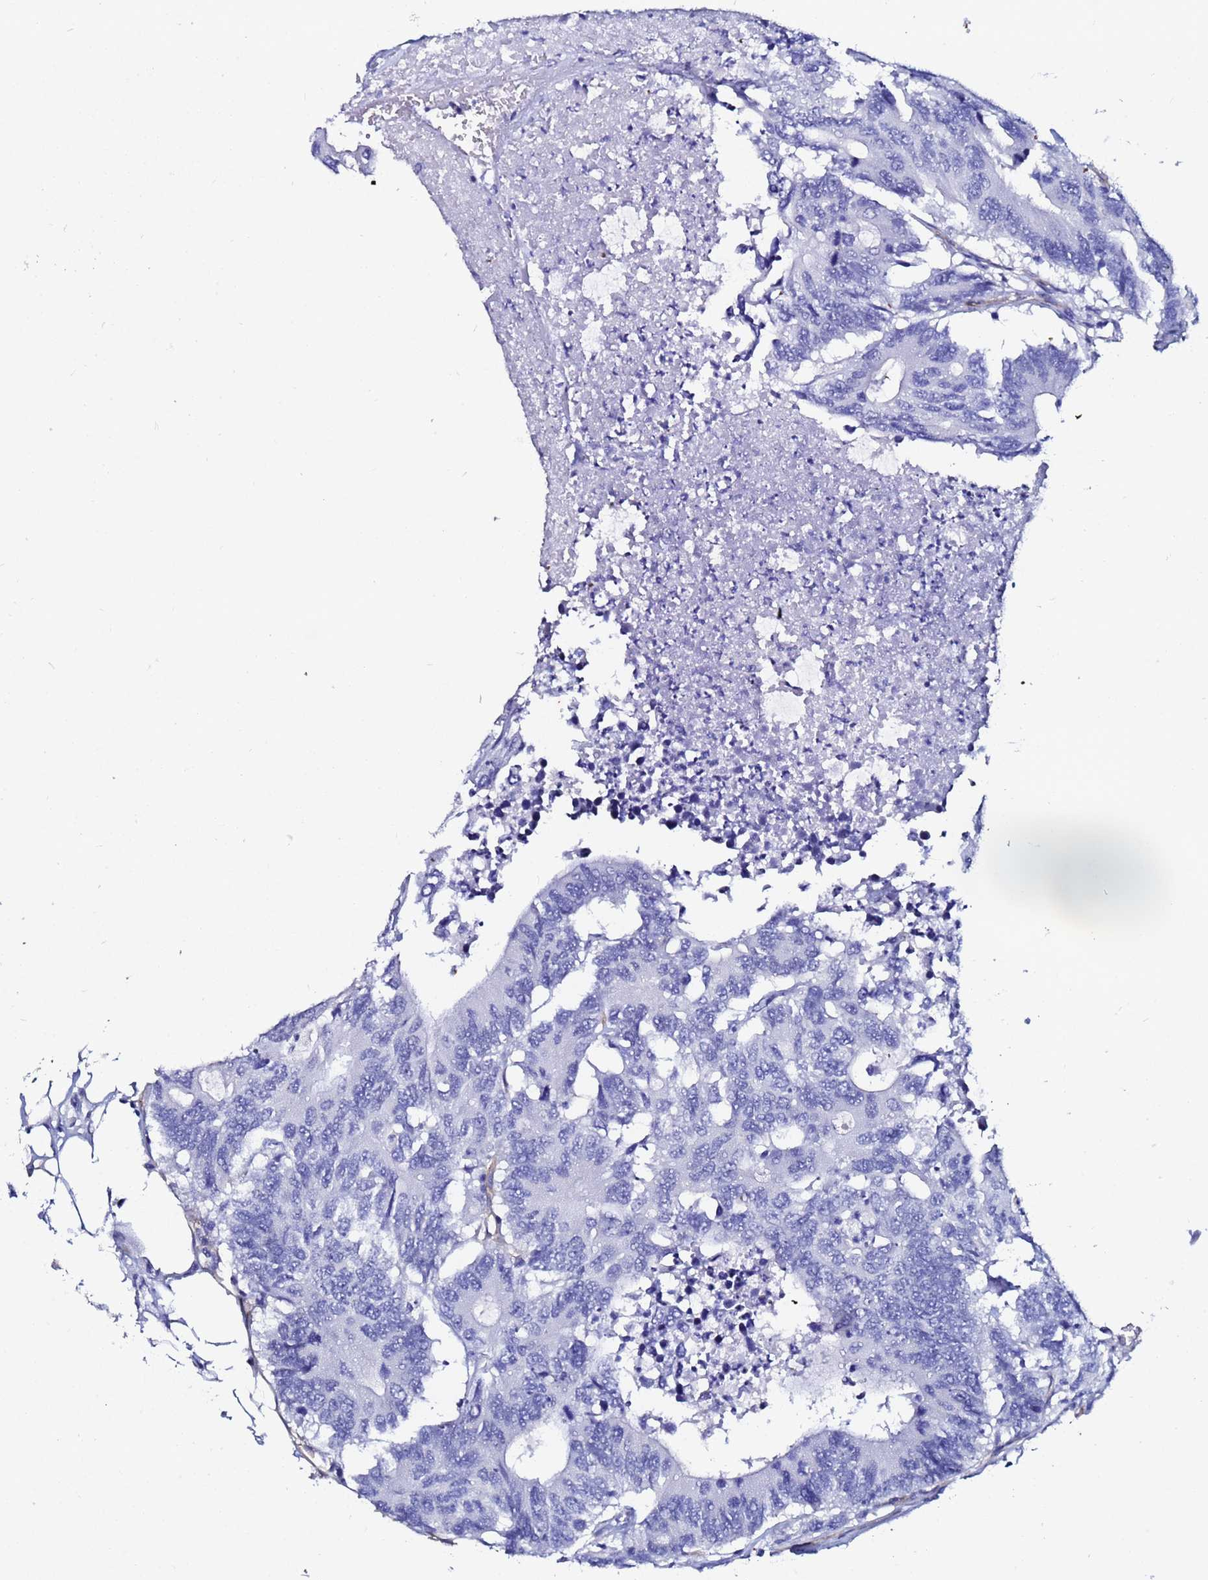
{"staining": {"intensity": "negative", "quantity": "none", "location": "none"}, "tissue": "colorectal cancer", "cell_type": "Tumor cells", "image_type": "cancer", "snomed": [{"axis": "morphology", "description": "Adenocarcinoma, NOS"}, {"axis": "topography", "description": "Colon"}], "caption": "There is no significant expression in tumor cells of colorectal cancer (adenocarcinoma). Nuclei are stained in blue.", "gene": "DEFB104A", "patient": {"sex": "male", "age": 71}}